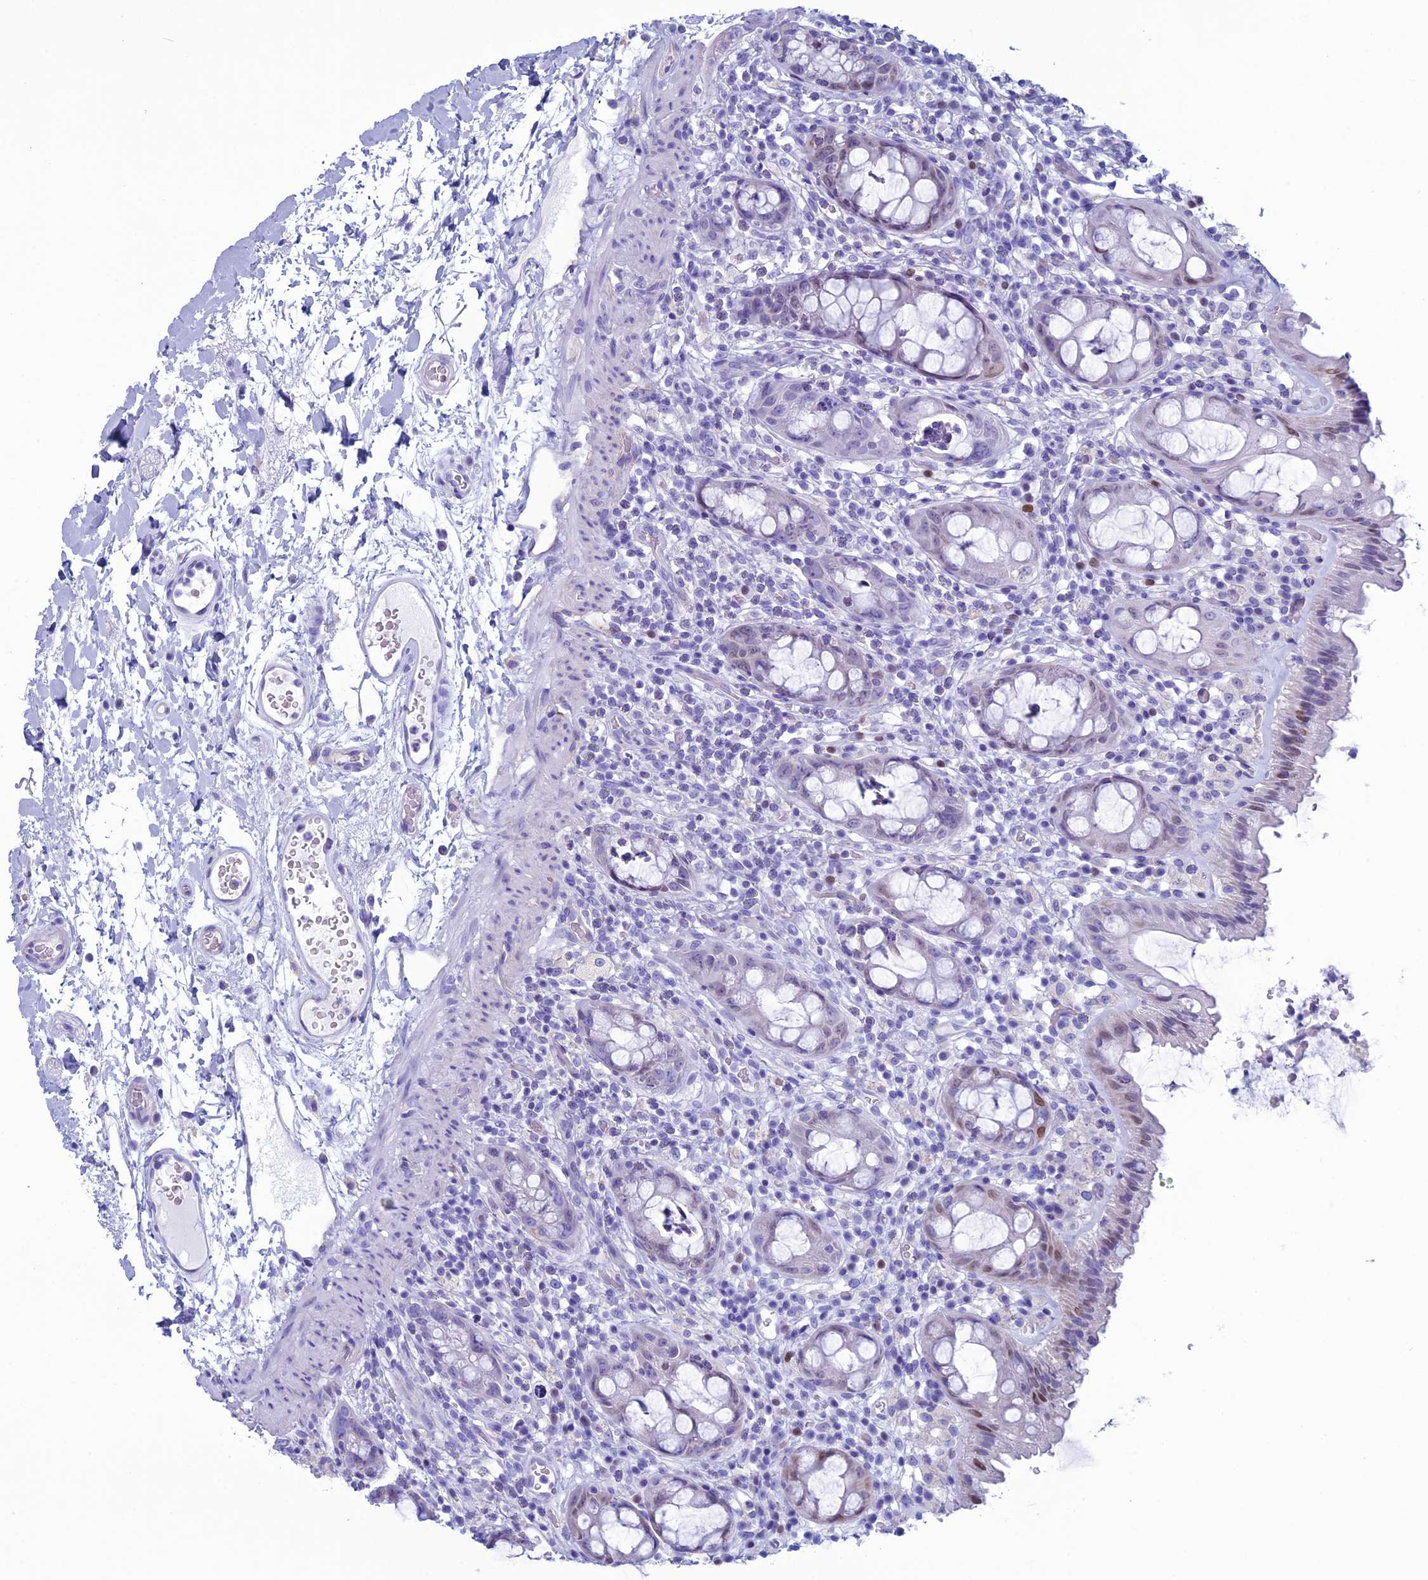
{"staining": {"intensity": "negative", "quantity": "none", "location": "none"}, "tissue": "rectum", "cell_type": "Glandular cells", "image_type": "normal", "snomed": [{"axis": "morphology", "description": "Normal tissue, NOS"}, {"axis": "topography", "description": "Rectum"}], "caption": "Immunohistochemistry (IHC) image of benign rectum: human rectum stained with DAB exhibits no significant protein expression in glandular cells.", "gene": "FAM169A", "patient": {"sex": "female", "age": 57}}